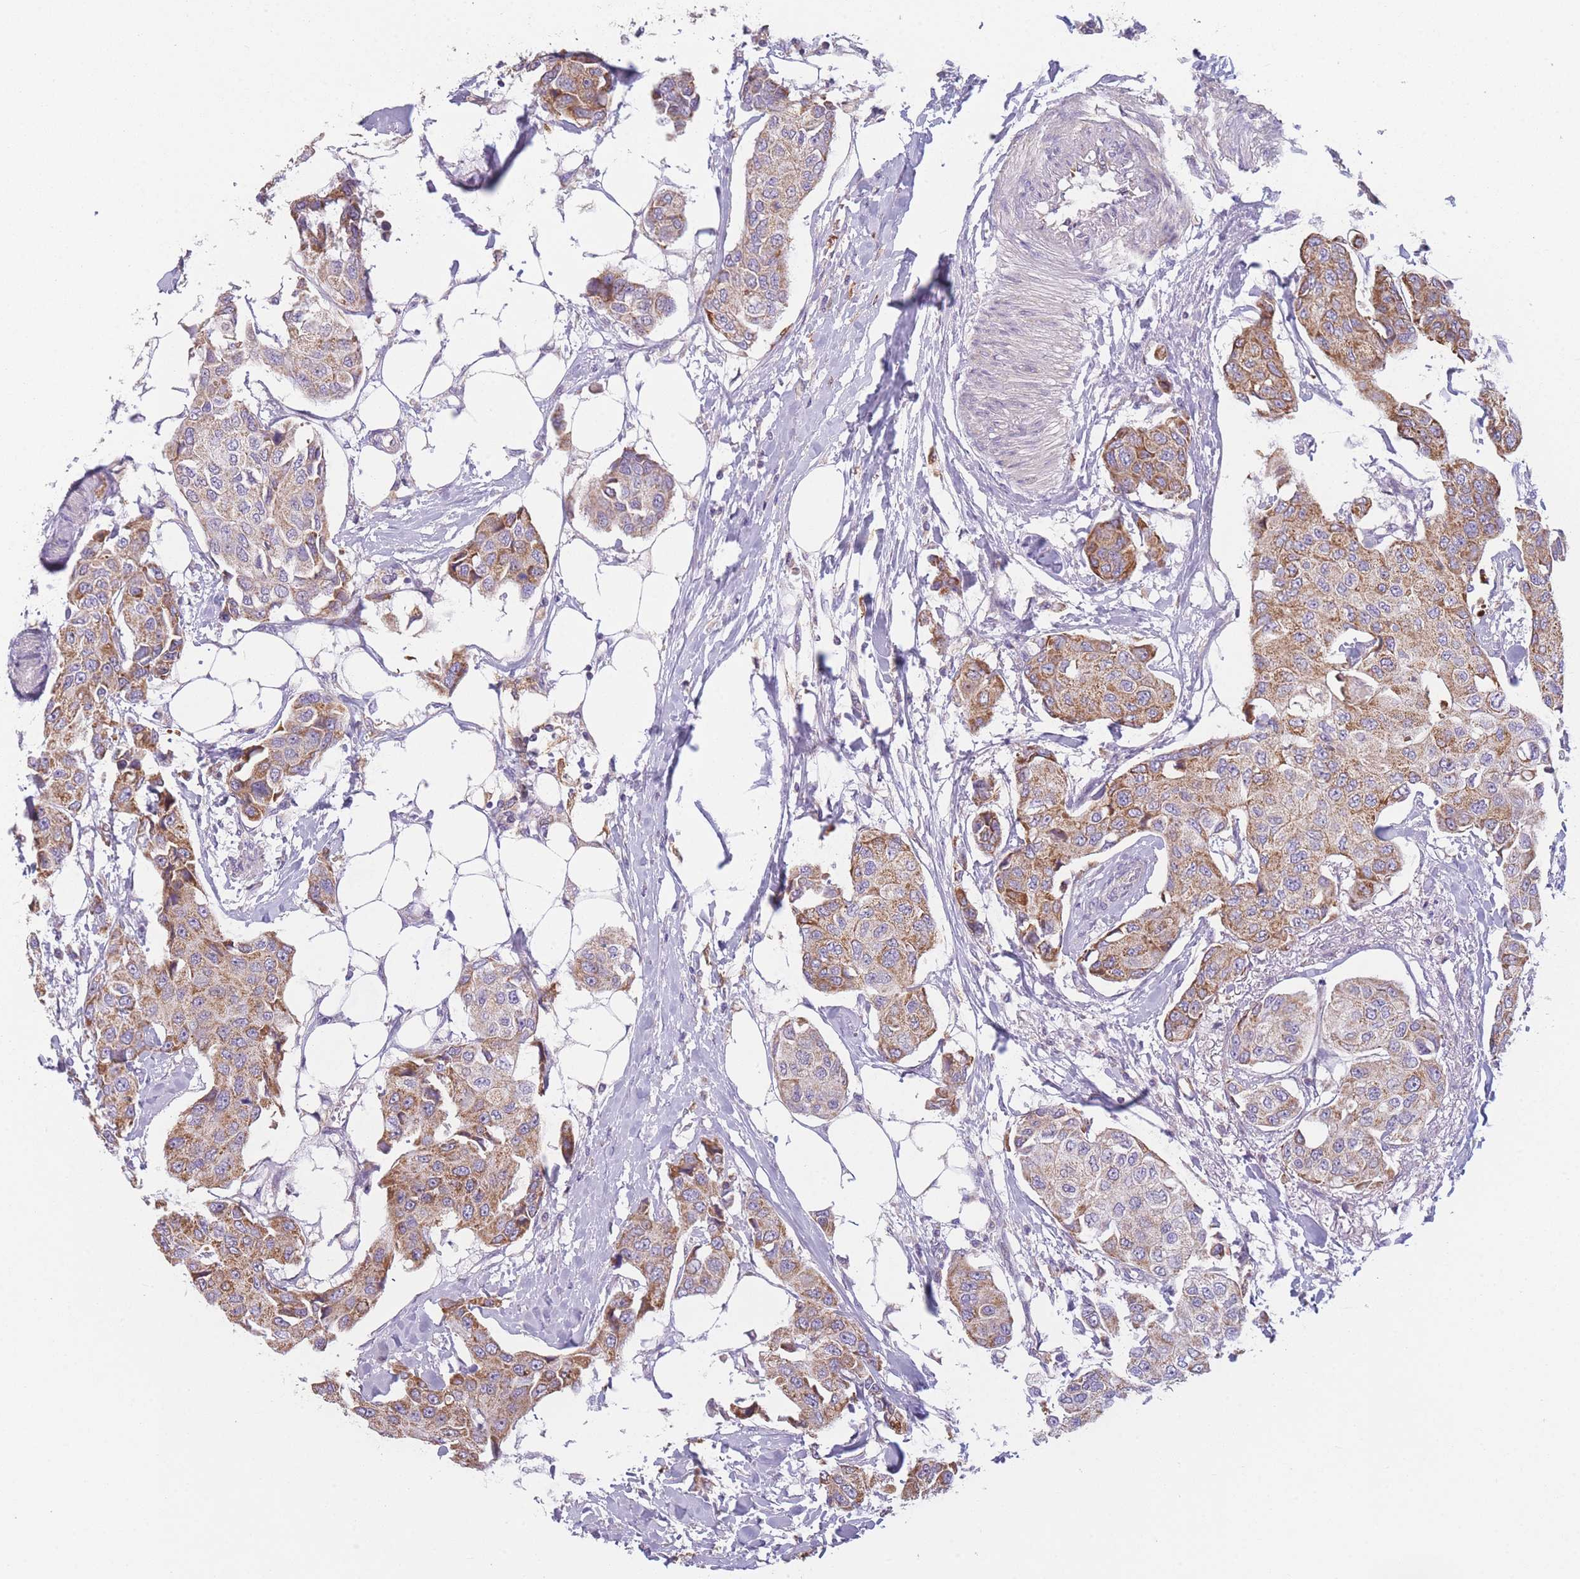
{"staining": {"intensity": "moderate", "quantity": "25%-75%", "location": "cytoplasmic/membranous"}, "tissue": "breast cancer", "cell_type": "Tumor cells", "image_type": "cancer", "snomed": [{"axis": "morphology", "description": "Duct carcinoma"}, {"axis": "topography", "description": "Breast"}], "caption": "Brown immunohistochemical staining in human breast invasive ductal carcinoma demonstrates moderate cytoplasmic/membranous expression in about 25%-75% of tumor cells.", "gene": "PRAM1", "patient": {"sex": "female", "age": 80}}